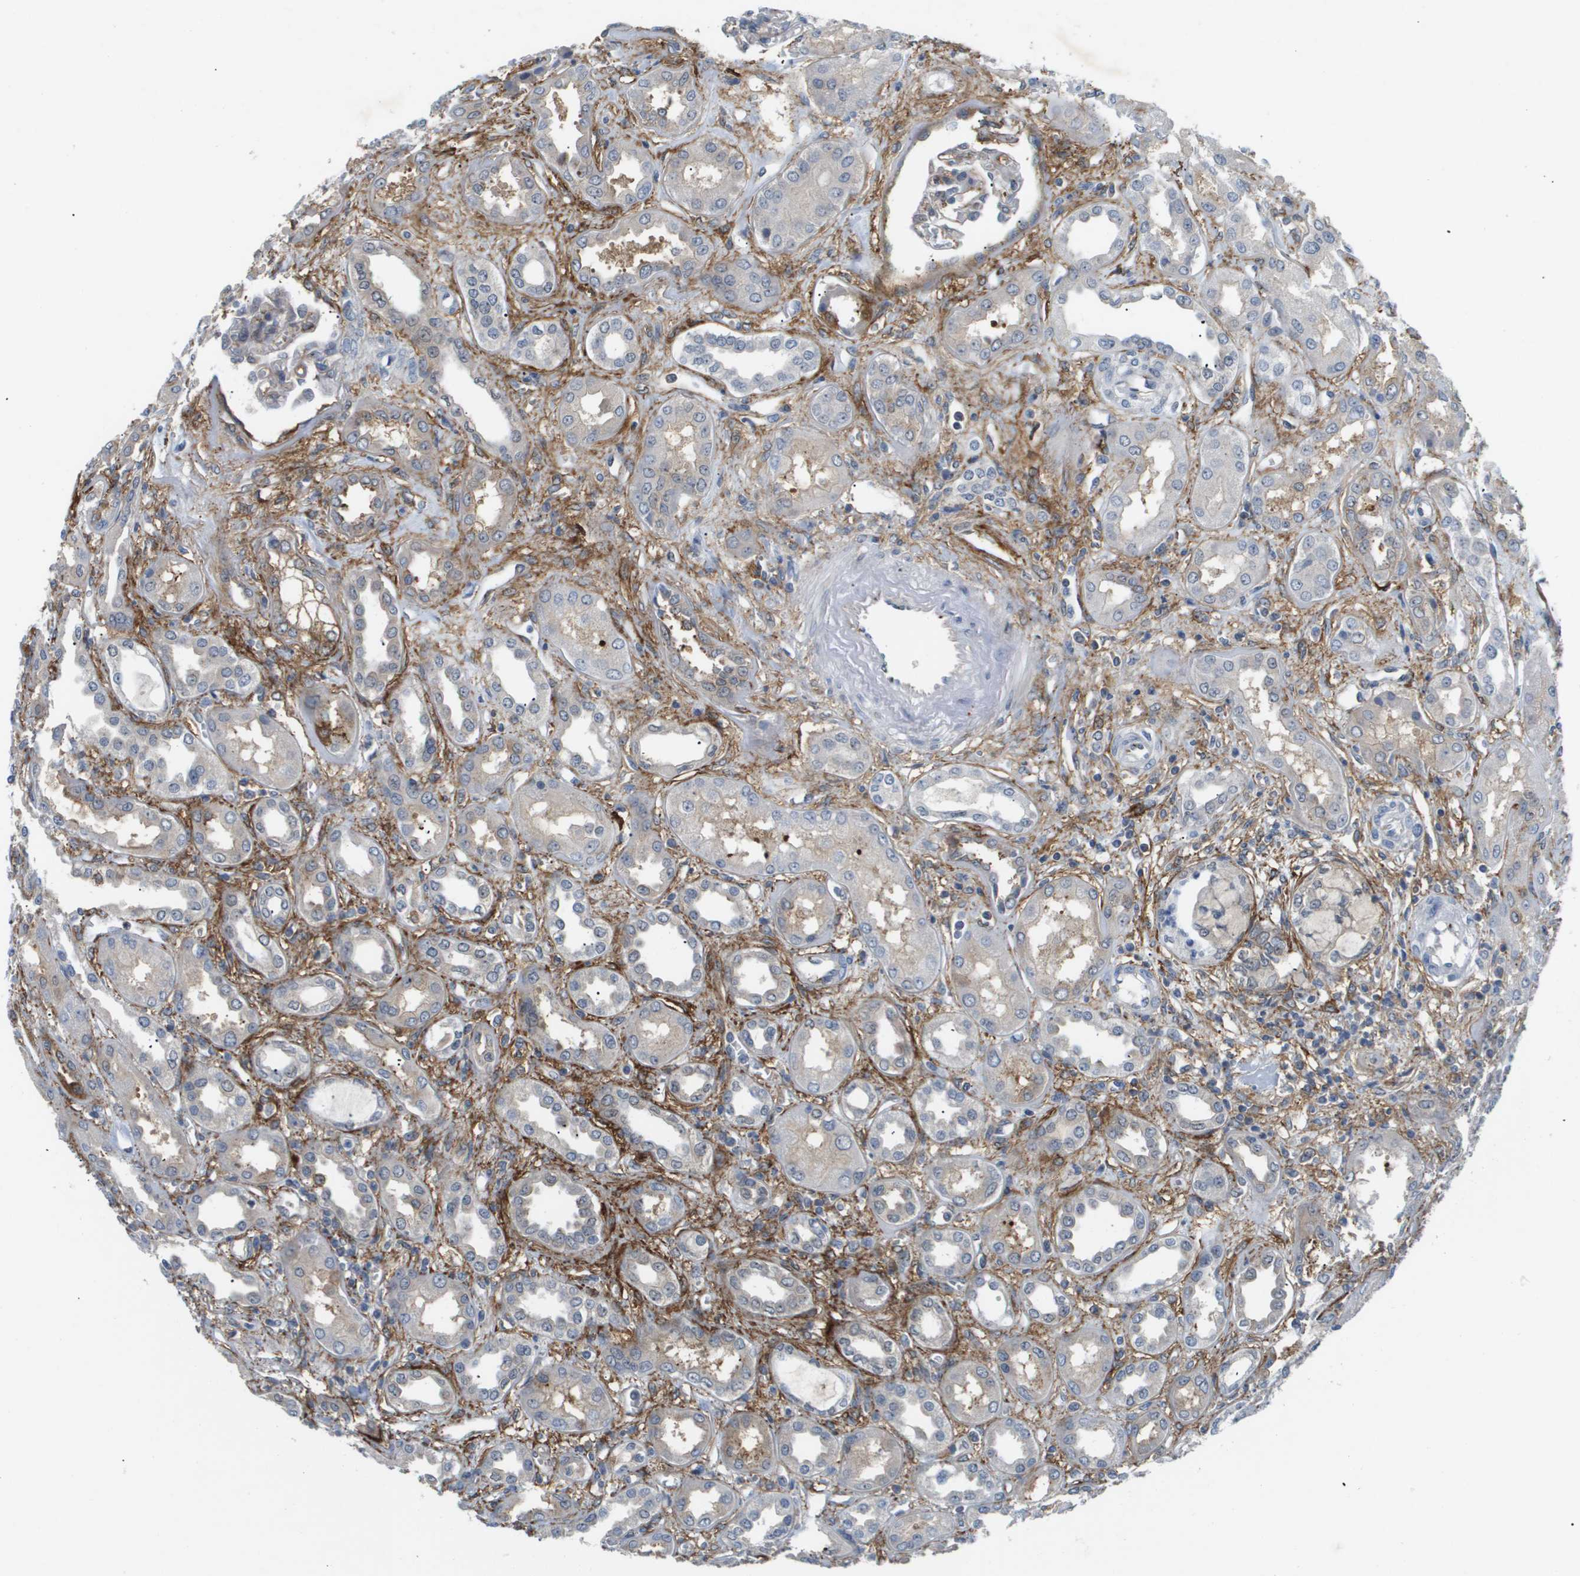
{"staining": {"intensity": "moderate", "quantity": "<25%", "location": "cytoplasmic/membranous"}, "tissue": "kidney", "cell_type": "Cells in glomeruli", "image_type": "normal", "snomed": [{"axis": "morphology", "description": "Normal tissue, NOS"}, {"axis": "topography", "description": "Kidney"}], "caption": "DAB (3,3'-diaminobenzidine) immunohistochemical staining of unremarkable kidney displays moderate cytoplasmic/membranous protein staining in approximately <25% of cells in glomeruli.", "gene": "OTUD5", "patient": {"sex": "male", "age": 59}}